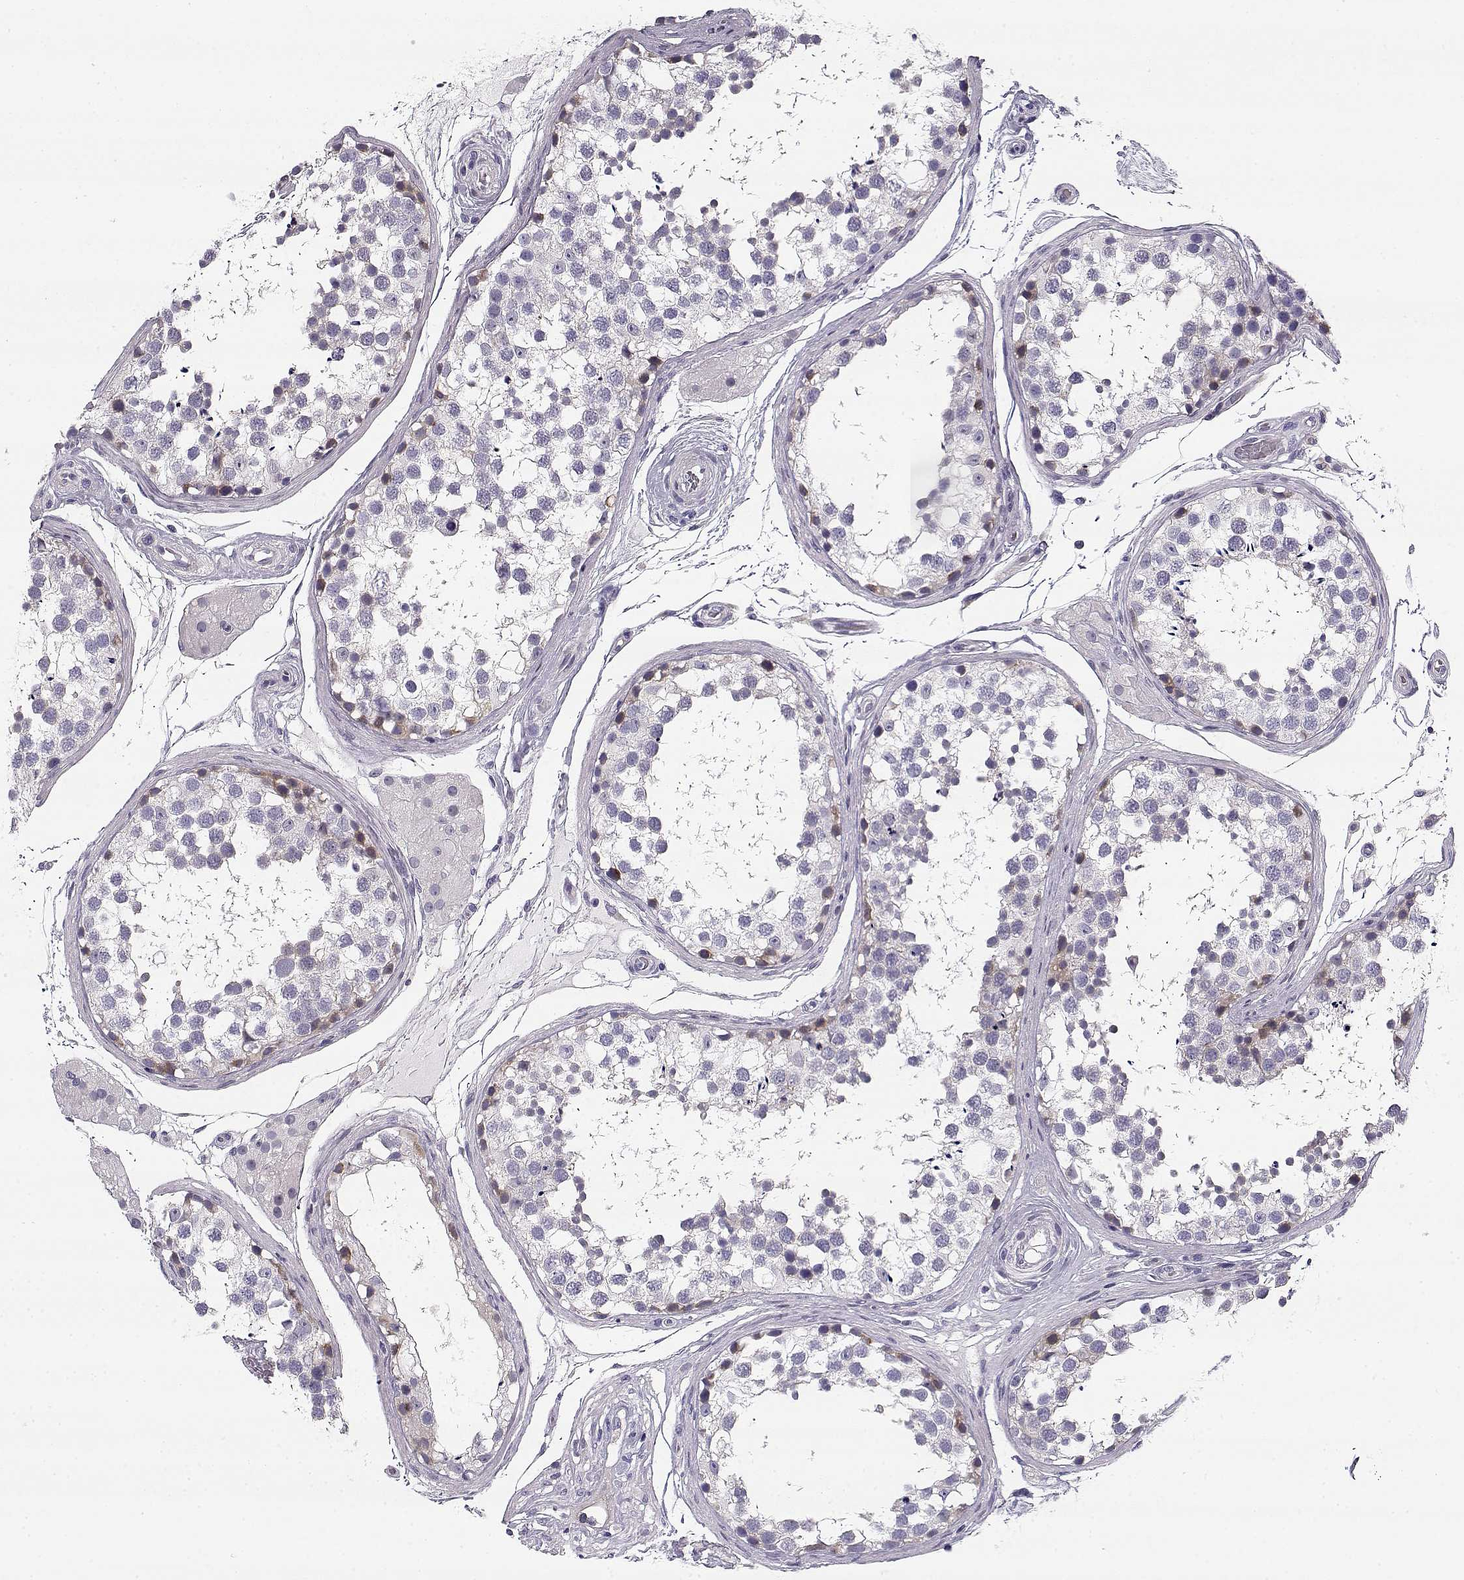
{"staining": {"intensity": "weak", "quantity": "<25%", "location": "cytoplasmic/membranous"}, "tissue": "testis", "cell_type": "Cells in seminiferous ducts", "image_type": "normal", "snomed": [{"axis": "morphology", "description": "Normal tissue, NOS"}, {"axis": "morphology", "description": "Seminoma, NOS"}, {"axis": "topography", "description": "Testis"}], "caption": "Immunohistochemistry of benign human testis exhibits no positivity in cells in seminiferous ducts.", "gene": "CREB3L3", "patient": {"sex": "male", "age": 65}}